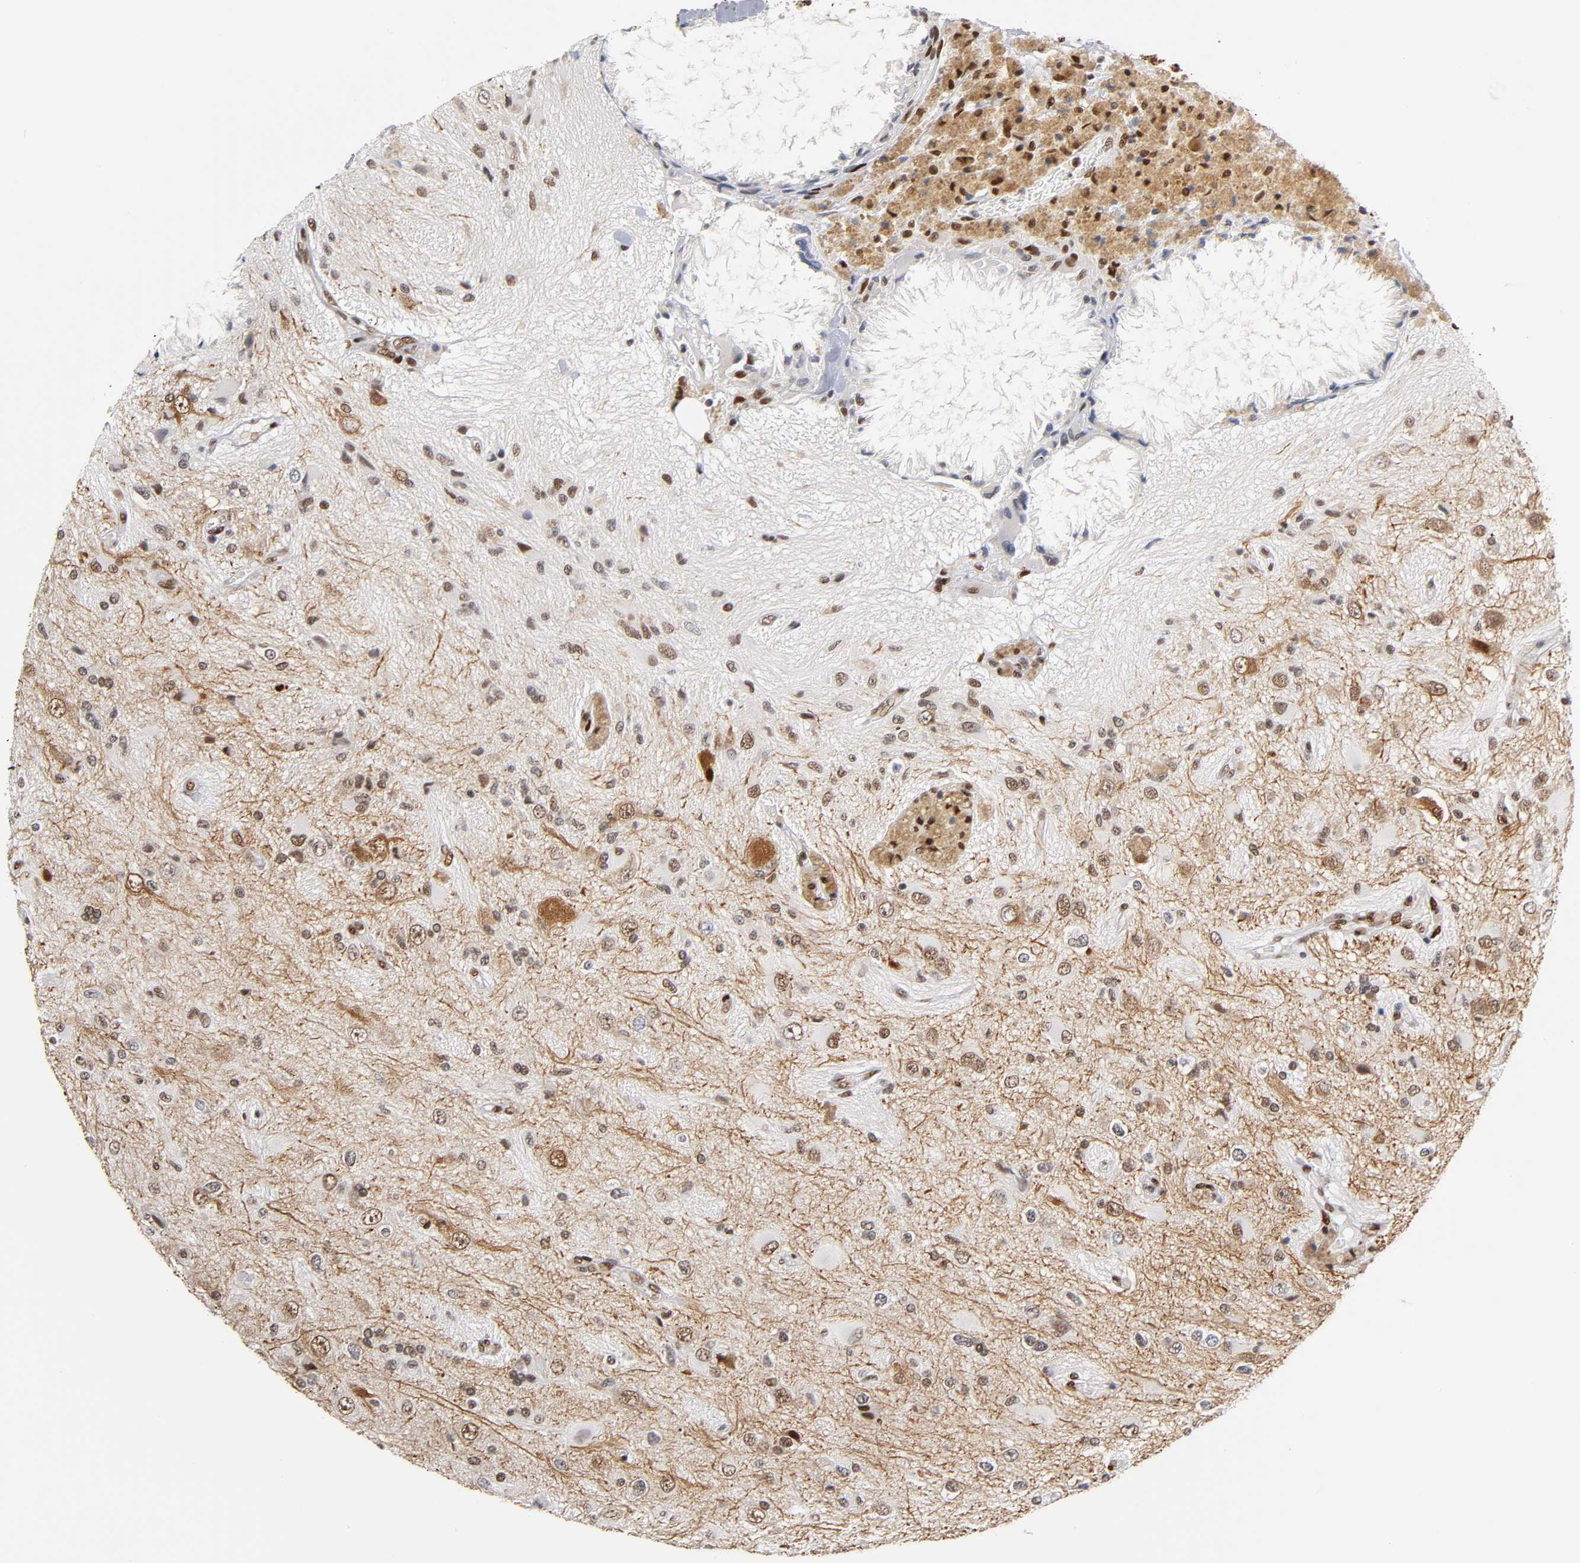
{"staining": {"intensity": "moderate", "quantity": "25%-75%", "location": "cytoplasmic/membranous,nuclear"}, "tissue": "glioma", "cell_type": "Tumor cells", "image_type": "cancer", "snomed": [{"axis": "morphology", "description": "Glioma, malignant, High grade"}, {"axis": "topography", "description": "Brain"}], "caption": "A micrograph showing moderate cytoplasmic/membranous and nuclear staining in about 25%-75% of tumor cells in glioma, as visualized by brown immunohistochemical staining.", "gene": "NR3C1", "patient": {"sex": "male", "age": 47}}